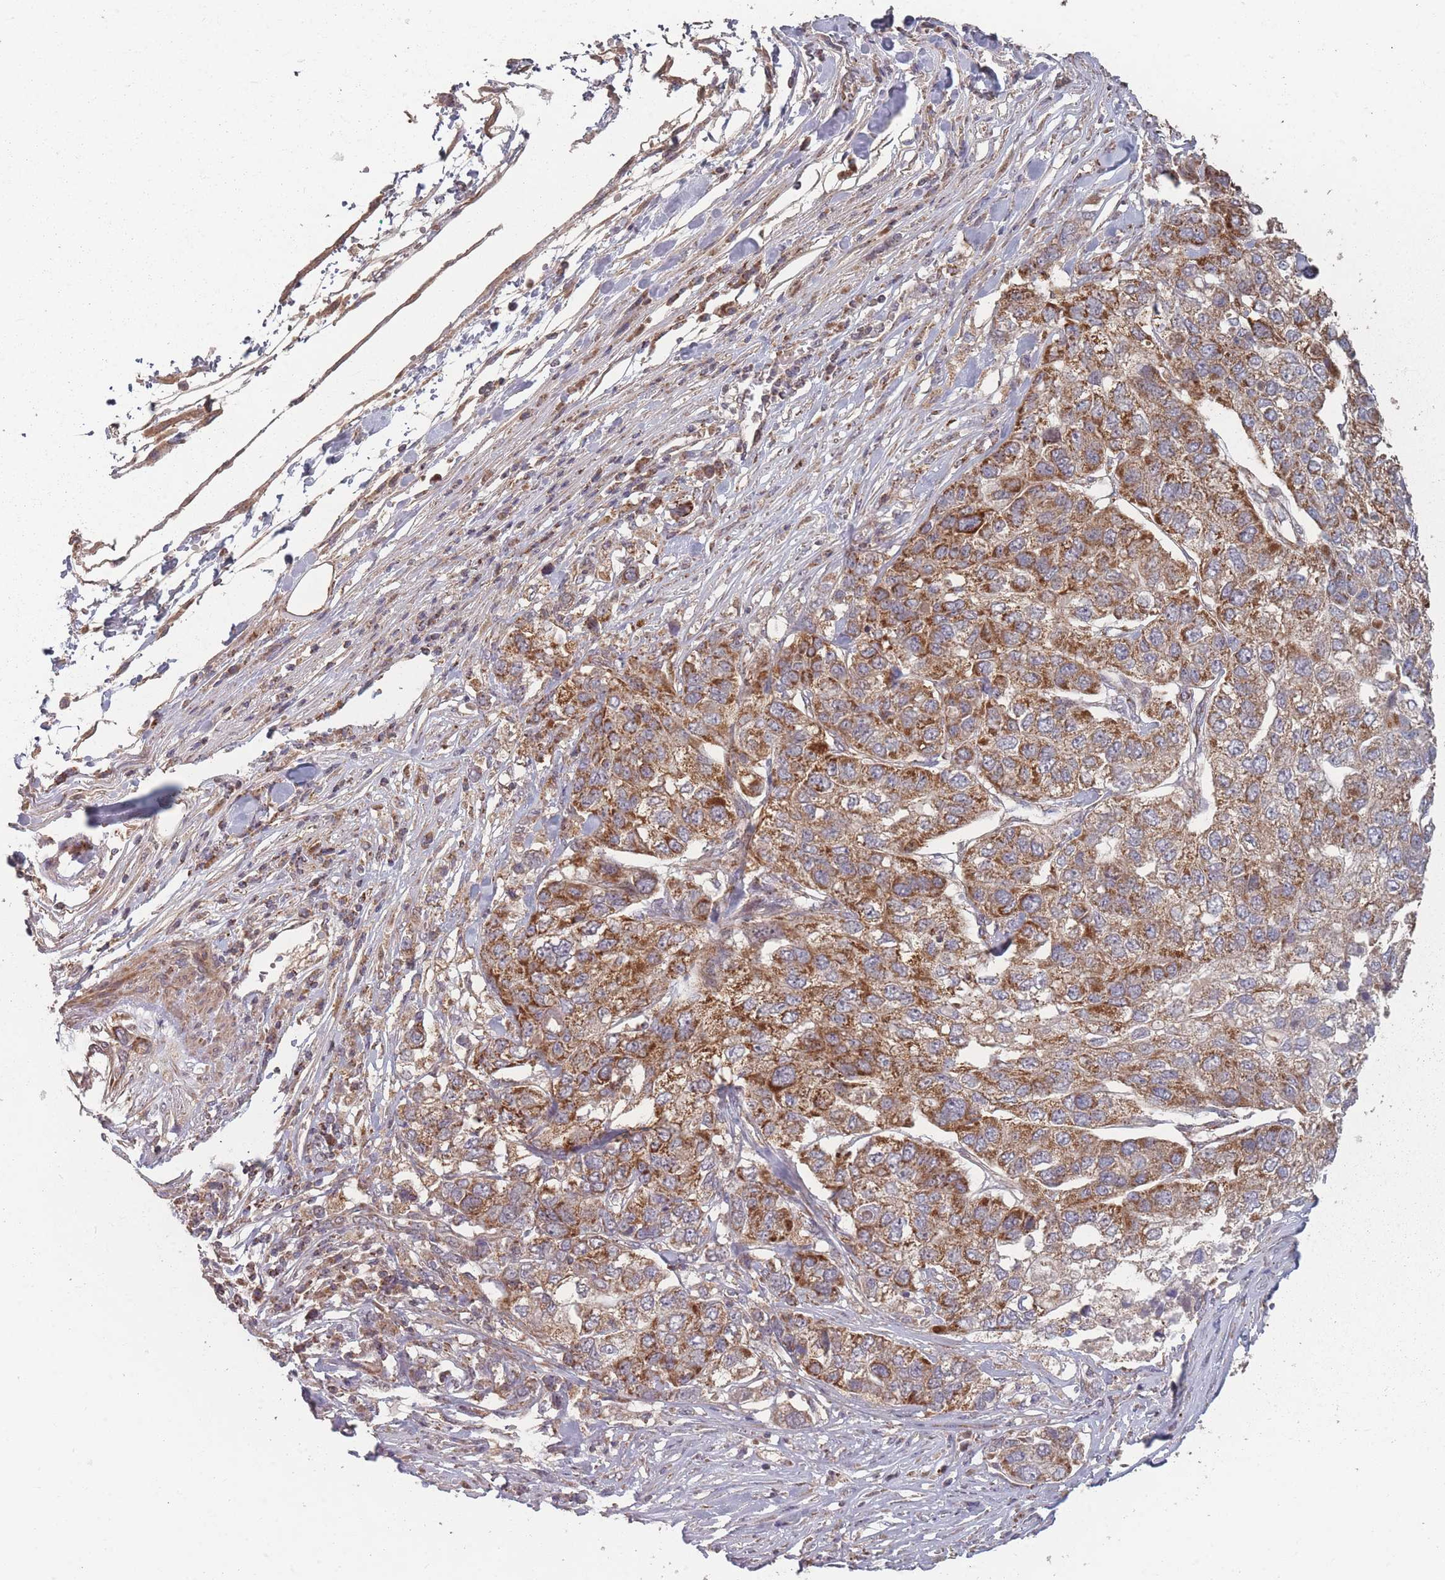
{"staining": {"intensity": "moderate", "quantity": ">75%", "location": "cytoplasmic/membranous"}, "tissue": "pancreatic cancer", "cell_type": "Tumor cells", "image_type": "cancer", "snomed": [{"axis": "morphology", "description": "Adenocarcinoma, NOS"}, {"axis": "topography", "description": "Pancreas"}], "caption": "Immunohistochemistry (IHC) (DAB (3,3'-diaminobenzidine)) staining of human pancreatic adenocarcinoma exhibits moderate cytoplasmic/membranous protein expression in approximately >75% of tumor cells.", "gene": "LYRM7", "patient": {"sex": "female", "age": 61}}